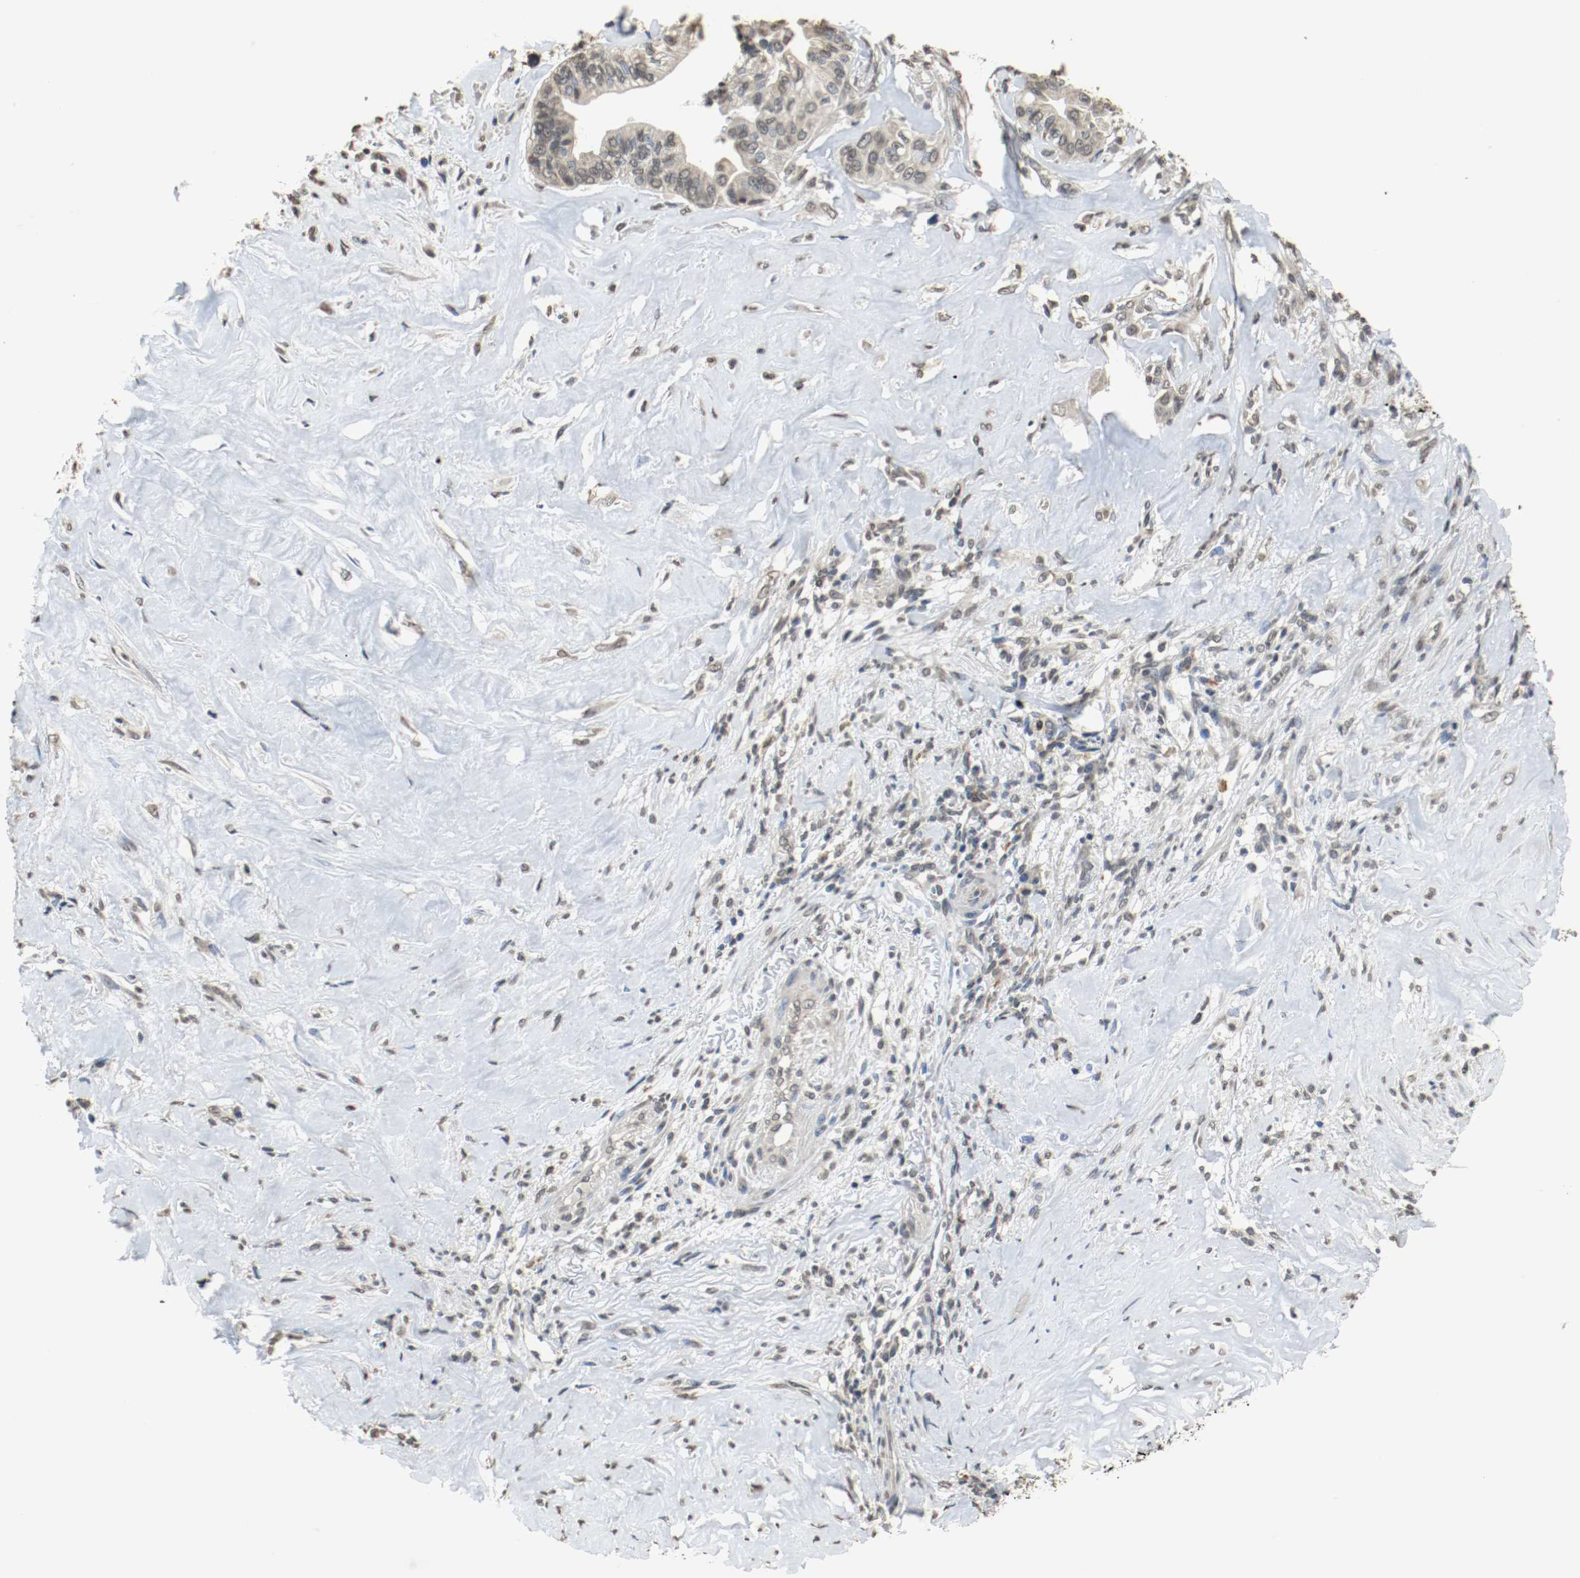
{"staining": {"intensity": "weak", "quantity": "25%-75%", "location": "cytoplasmic/membranous"}, "tissue": "liver cancer", "cell_type": "Tumor cells", "image_type": "cancer", "snomed": [{"axis": "morphology", "description": "Cholangiocarcinoma"}, {"axis": "topography", "description": "Liver"}], "caption": "Tumor cells display weak cytoplasmic/membranous expression in approximately 25%-75% of cells in liver cancer (cholangiocarcinoma). (DAB IHC with brightfield microscopy, high magnification).", "gene": "RTN4", "patient": {"sex": "female", "age": 67}}